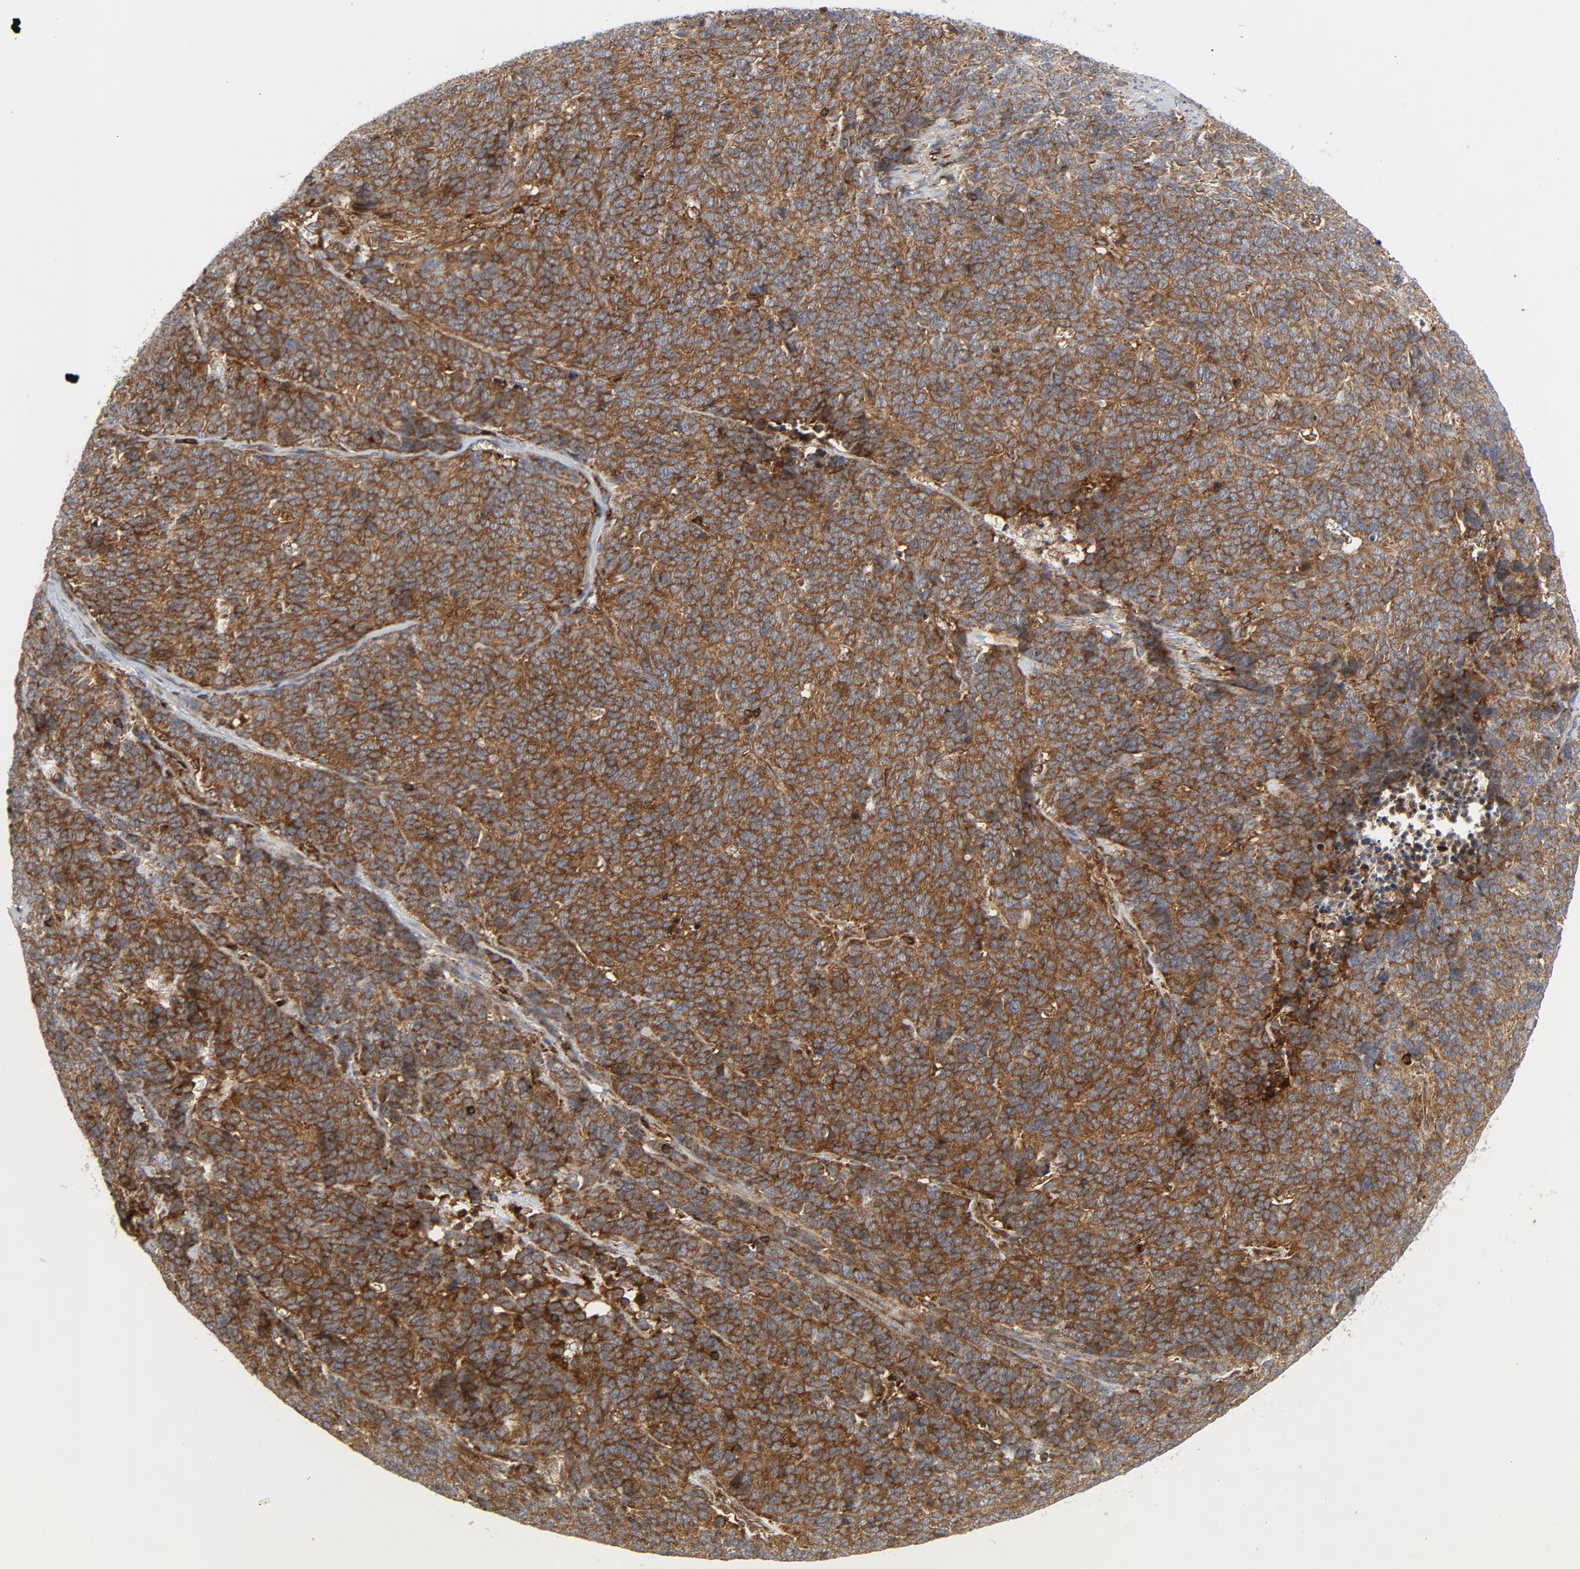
{"staining": {"intensity": "moderate", "quantity": ">75%", "location": "cytoplasmic/membranous"}, "tissue": "lung cancer", "cell_type": "Tumor cells", "image_type": "cancer", "snomed": [{"axis": "morphology", "description": "Neoplasm, malignant, NOS"}, {"axis": "topography", "description": "Lung"}], "caption": "Moderate cytoplasmic/membranous protein expression is appreciated in approximately >75% of tumor cells in lung cancer (malignant neoplasm).", "gene": "YES1", "patient": {"sex": "female", "age": 58}}